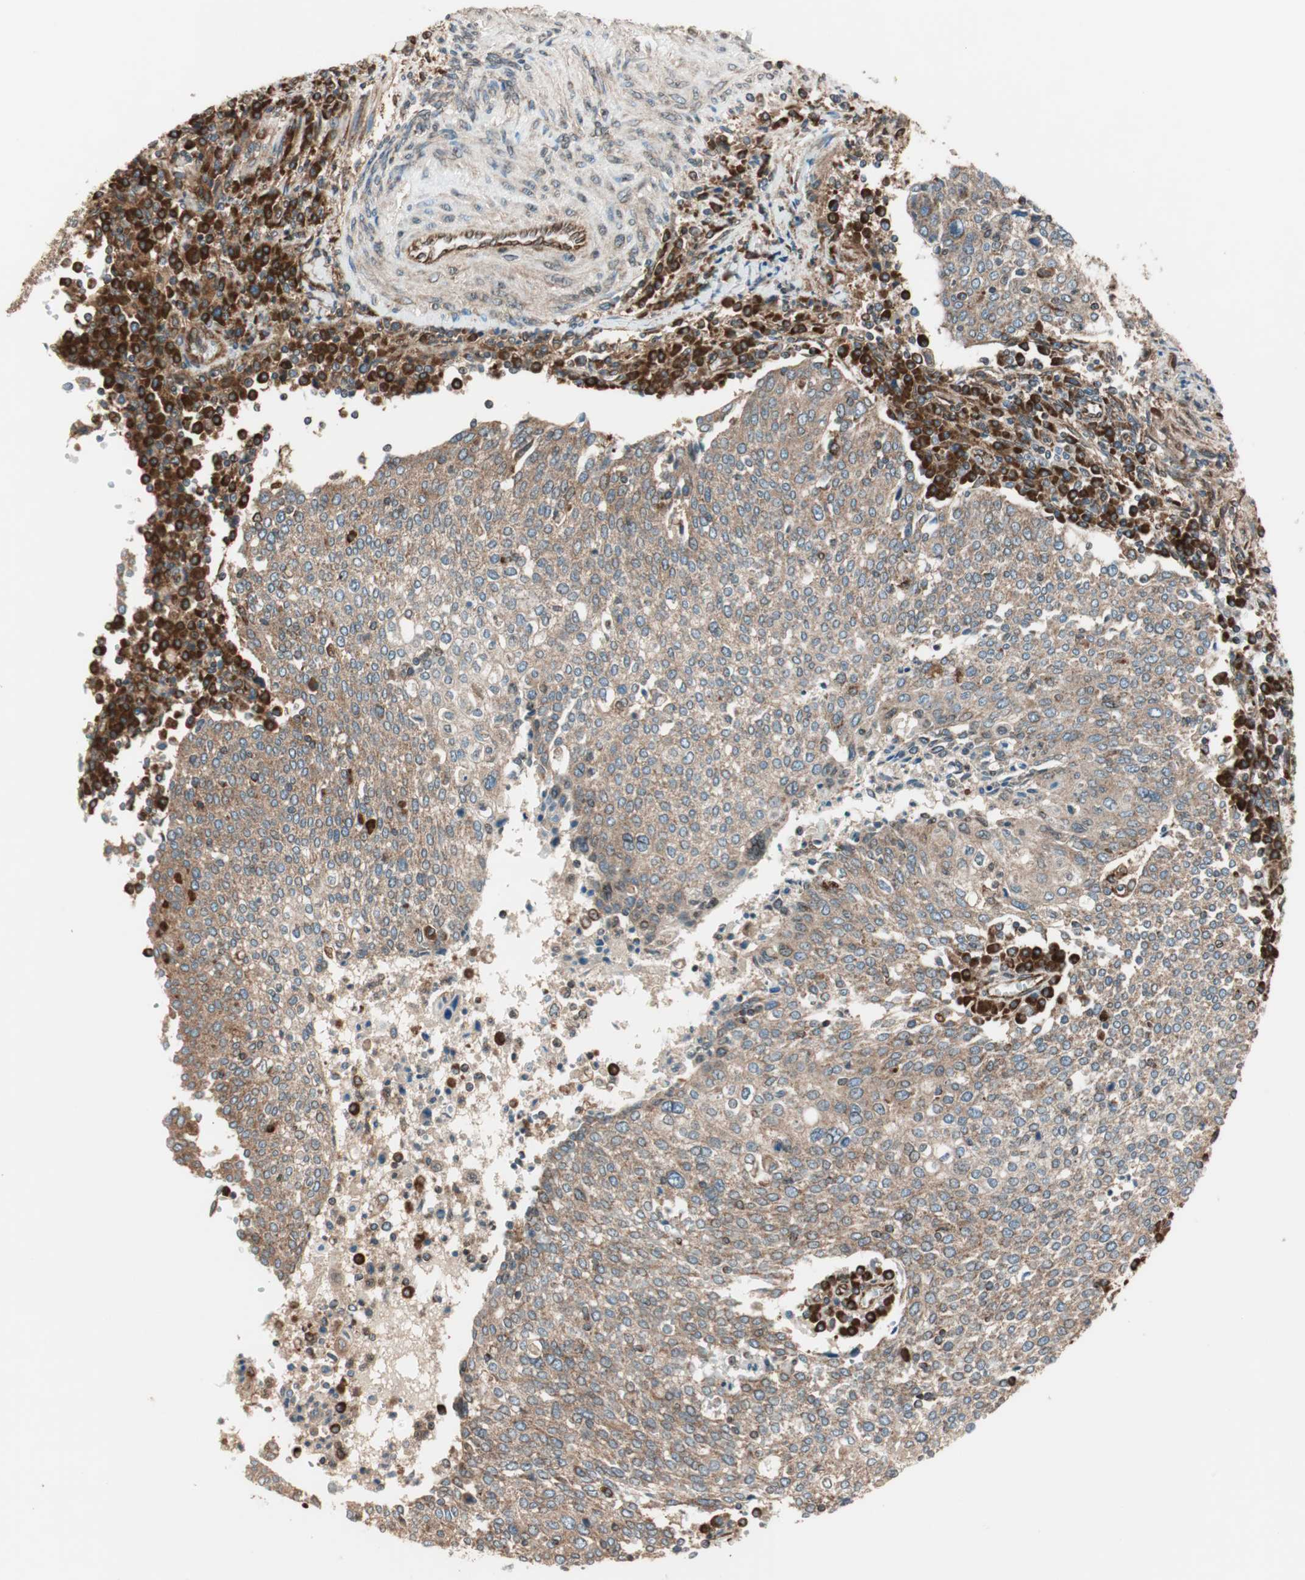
{"staining": {"intensity": "moderate", "quantity": ">75%", "location": "cytoplasmic/membranous"}, "tissue": "cervical cancer", "cell_type": "Tumor cells", "image_type": "cancer", "snomed": [{"axis": "morphology", "description": "Squamous cell carcinoma, NOS"}, {"axis": "topography", "description": "Cervix"}], "caption": "Moderate cytoplasmic/membranous positivity for a protein is identified in about >75% of tumor cells of cervical cancer using immunohistochemistry (IHC).", "gene": "RAB5A", "patient": {"sex": "female", "age": 40}}